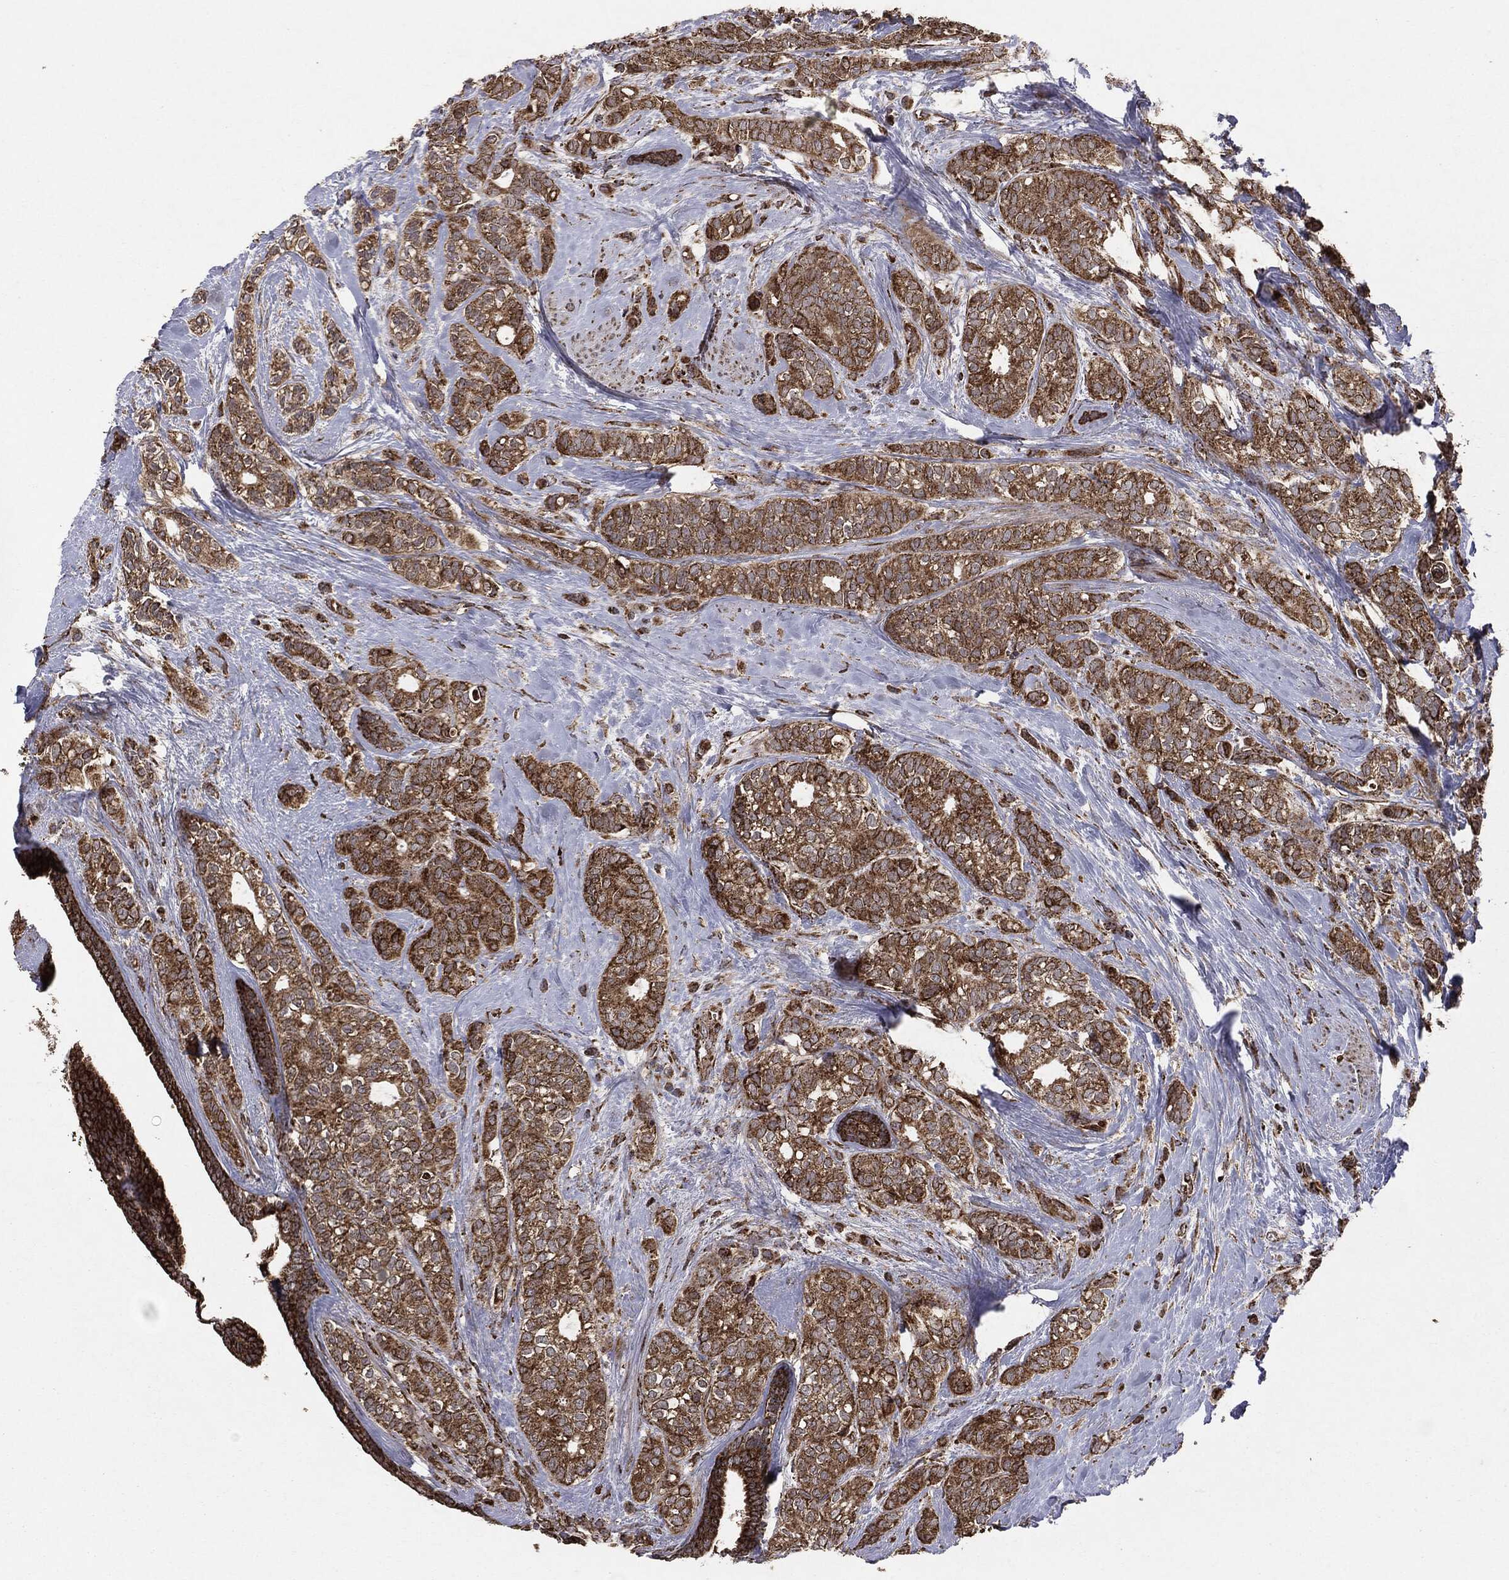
{"staining": {"intensity": "strong", "quantity": ">75%", "location": "cytoplasmic/membranous"}, "tissue": "breast cancer", "cell_type": "Tumor cells", "image_type": "cancer", "snomed": [{"axis": "morphology", "description": "Duct carcinoma"}, {"axis": "topography", "description": "Breast"}], "caption": "Protein staining demonstrates strong cytoplasmic/membranous expression in about >75% of tumor cells in breast invasive ductal carcinoma. (brown staining indicates protein expression, while blue staining denotes nuclei).", "gene": "MAP2K1", "patient": {"sex": "female", "age": 71}}